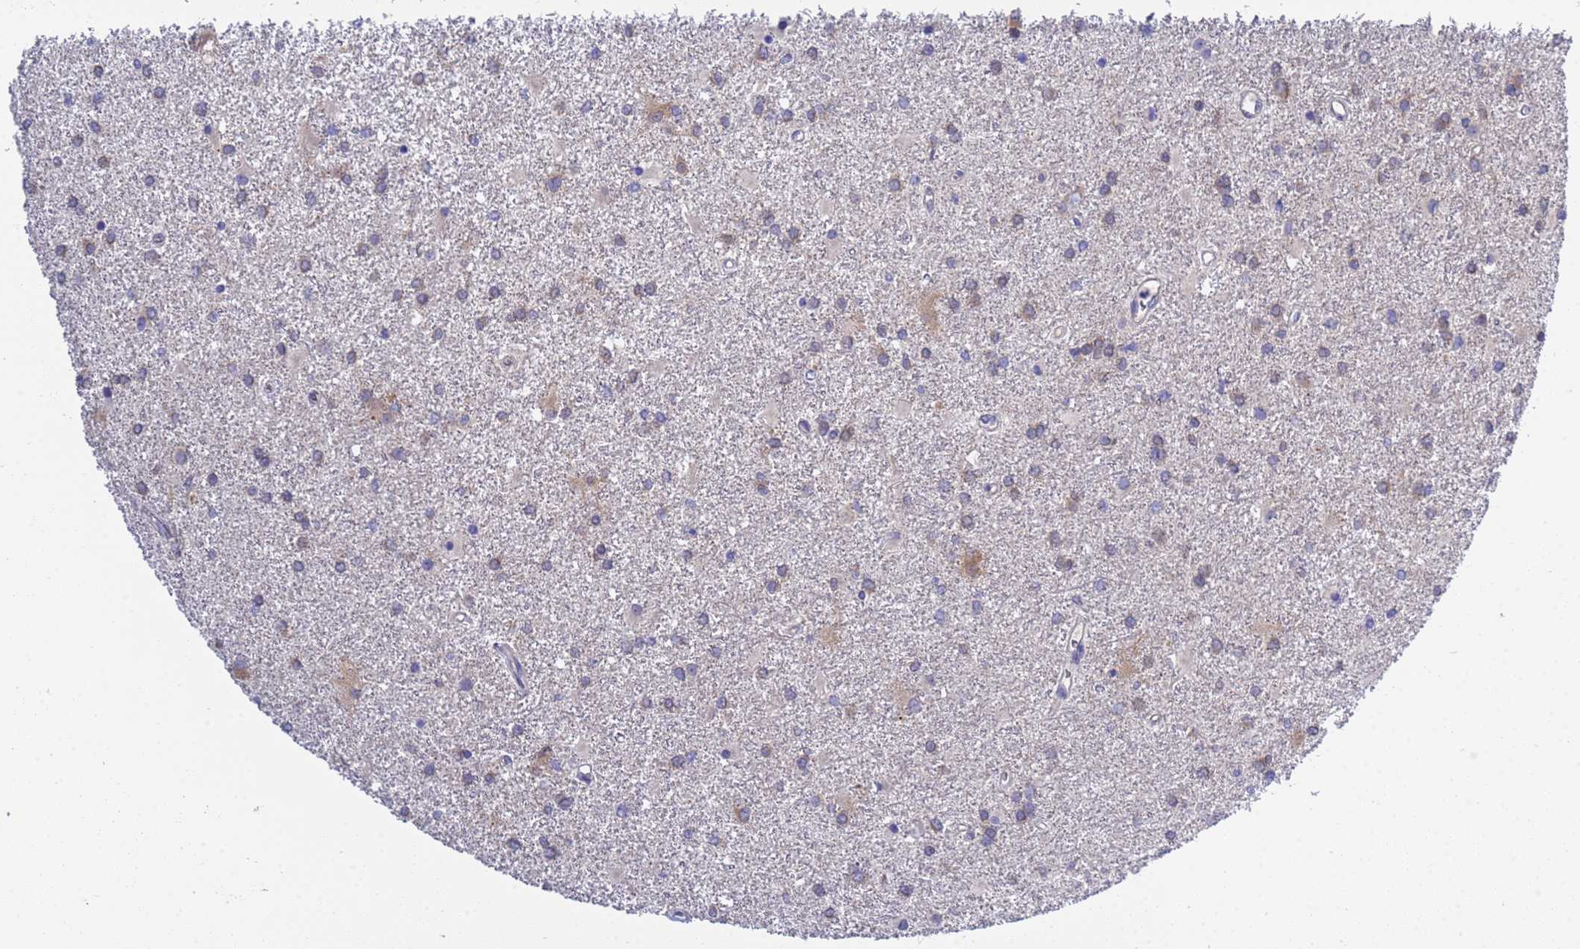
{"staining": {"intensity": "negative", "quantity": "none", "location": "none"}, "tissue": "glioma", "cell_type": "Tumor cells", "image_type": "cancer", "snomed": [{"axis": "morphology", "description": "Glioma, malignant, High grade"}, {"axis": "topography", "description": "Brain"}], "caption": "Protein analysis of glioma displays no significant expression in tumor cells.", "gene": "RC3H2", "patient": {"sex": "female", "age": 50}}